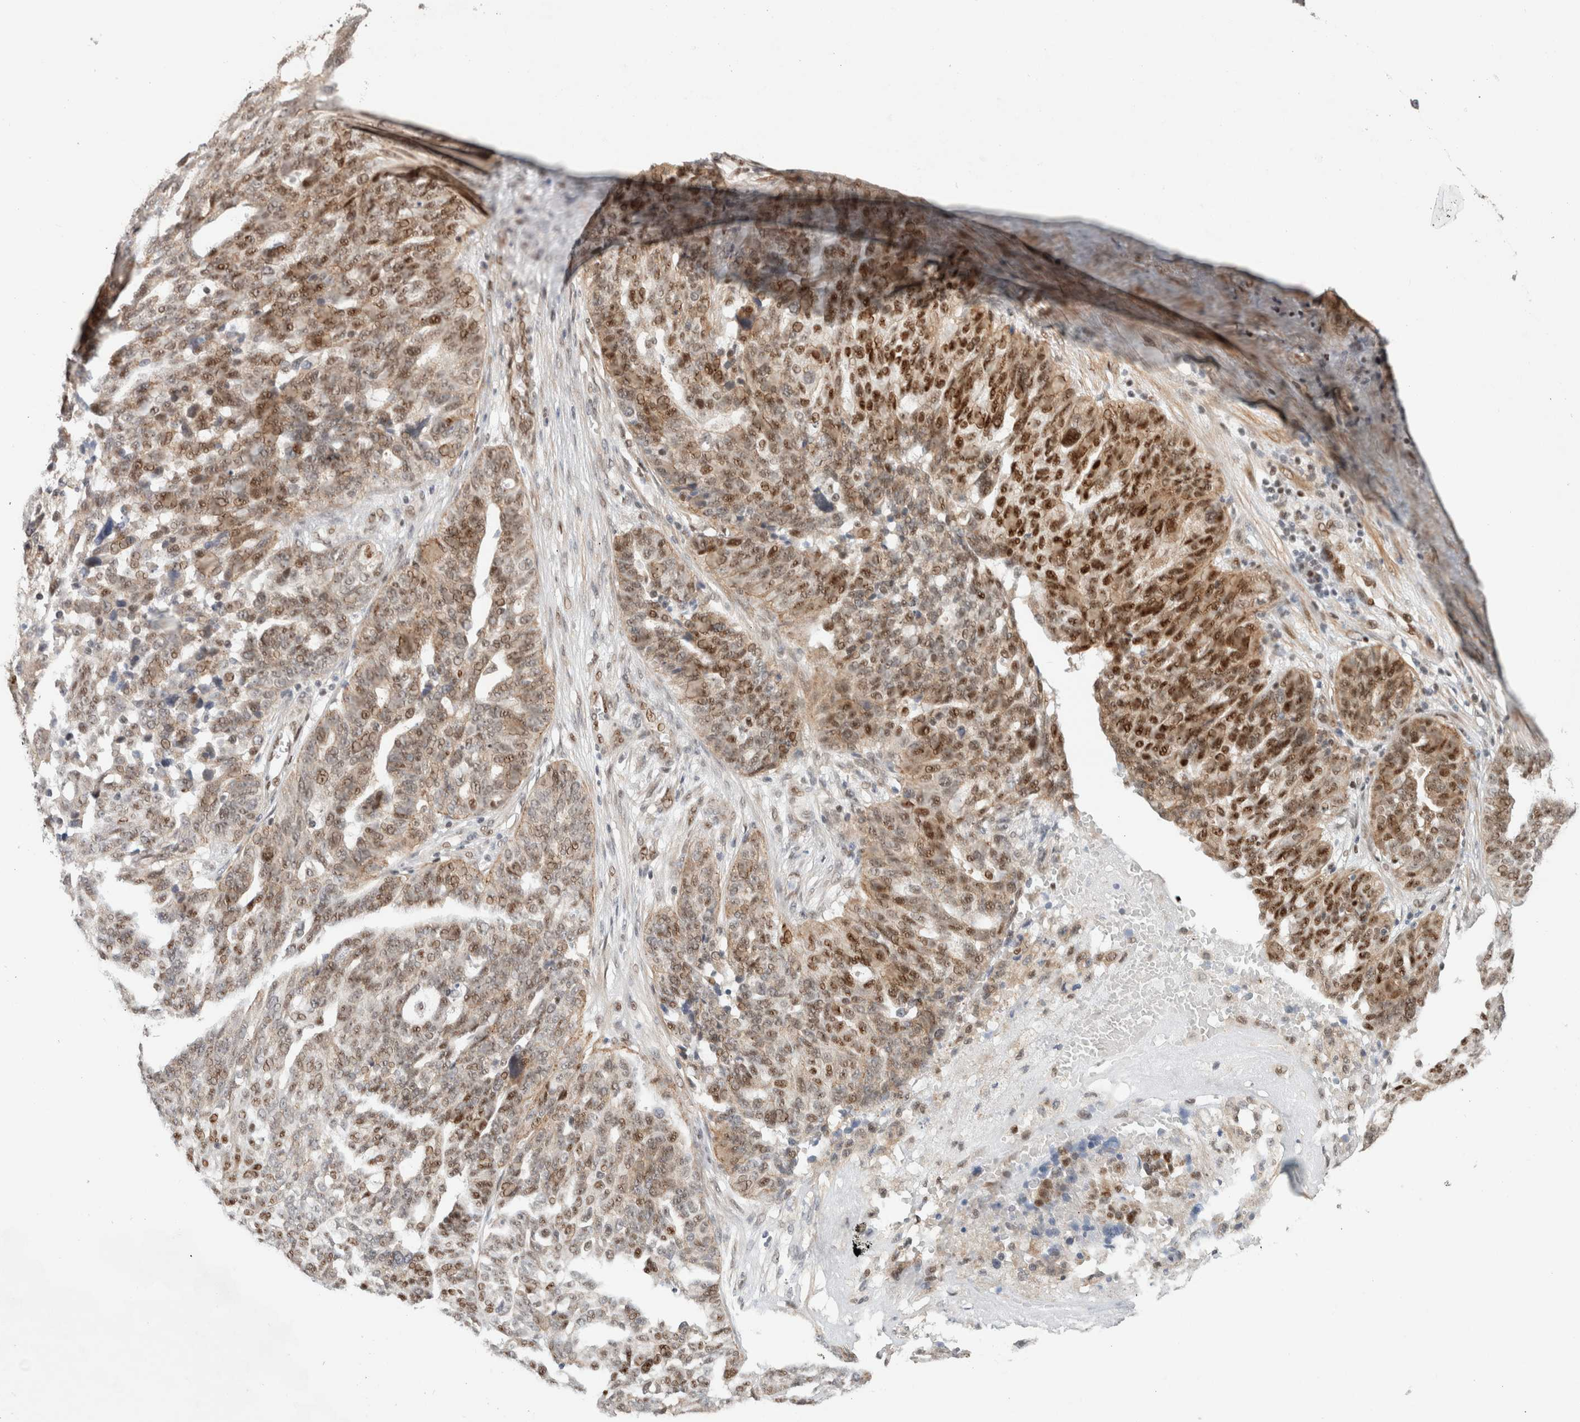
{"staining": {"intensity": "strong", "quantity": "25%-75%", "location": "nuclear"}, "tissue": "ovarian cancer", "cell_type": "Tumor cells", "image_type": "cancer", "snomed": [{"axis": "morphology", "description": "Cystadenocarcinoma, serous, NOS"}, {"axis": "topography", "description": "Ovary"}], "caption": "Immunohistochemistry (IHC) image of ovarian cancer stained for a protein (brown), which reveals high levels of strong nuclear expression in about 25%-75% of tumor cells.", "gene": "ID3", "patient": {"sex": "female", "age": 59}}